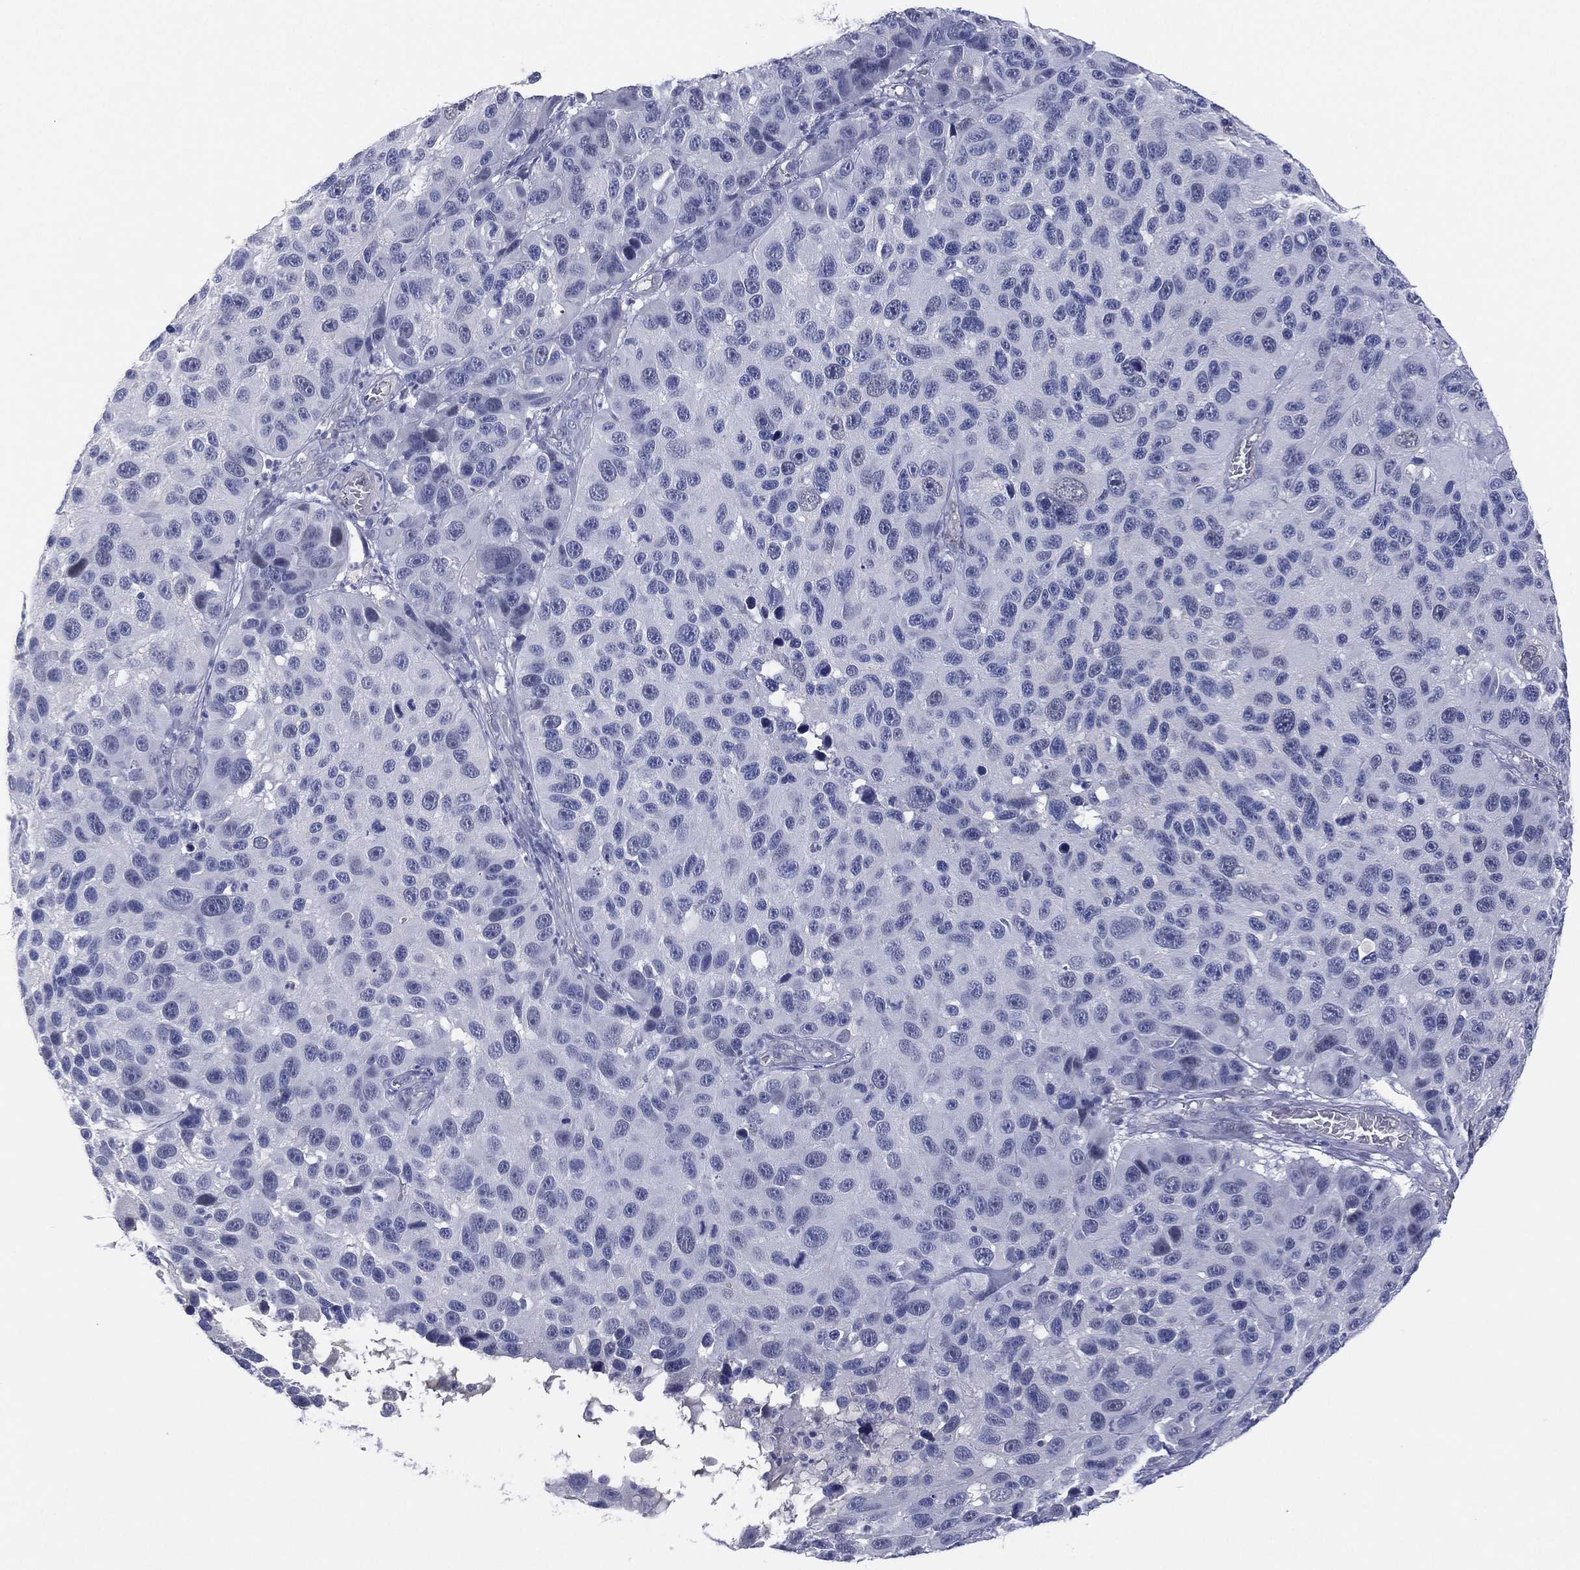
{"staining": {"intensity": "negative", "quantity": "none", "location": "none"}, "tissue": "melanoma", "cell_type": "Tumor cells", "image_type": "cancer", "snomed": [{"axis": "morphology", "description": "Malignant melanoma, NOS"}, {"axis": "topography", "description": "Skin"}], "caption": "A micrograph of human melanoma is negative for staining in tumor cells.", "gene": "DDAH1", "patient": {"sex": "male", "age": 53}}